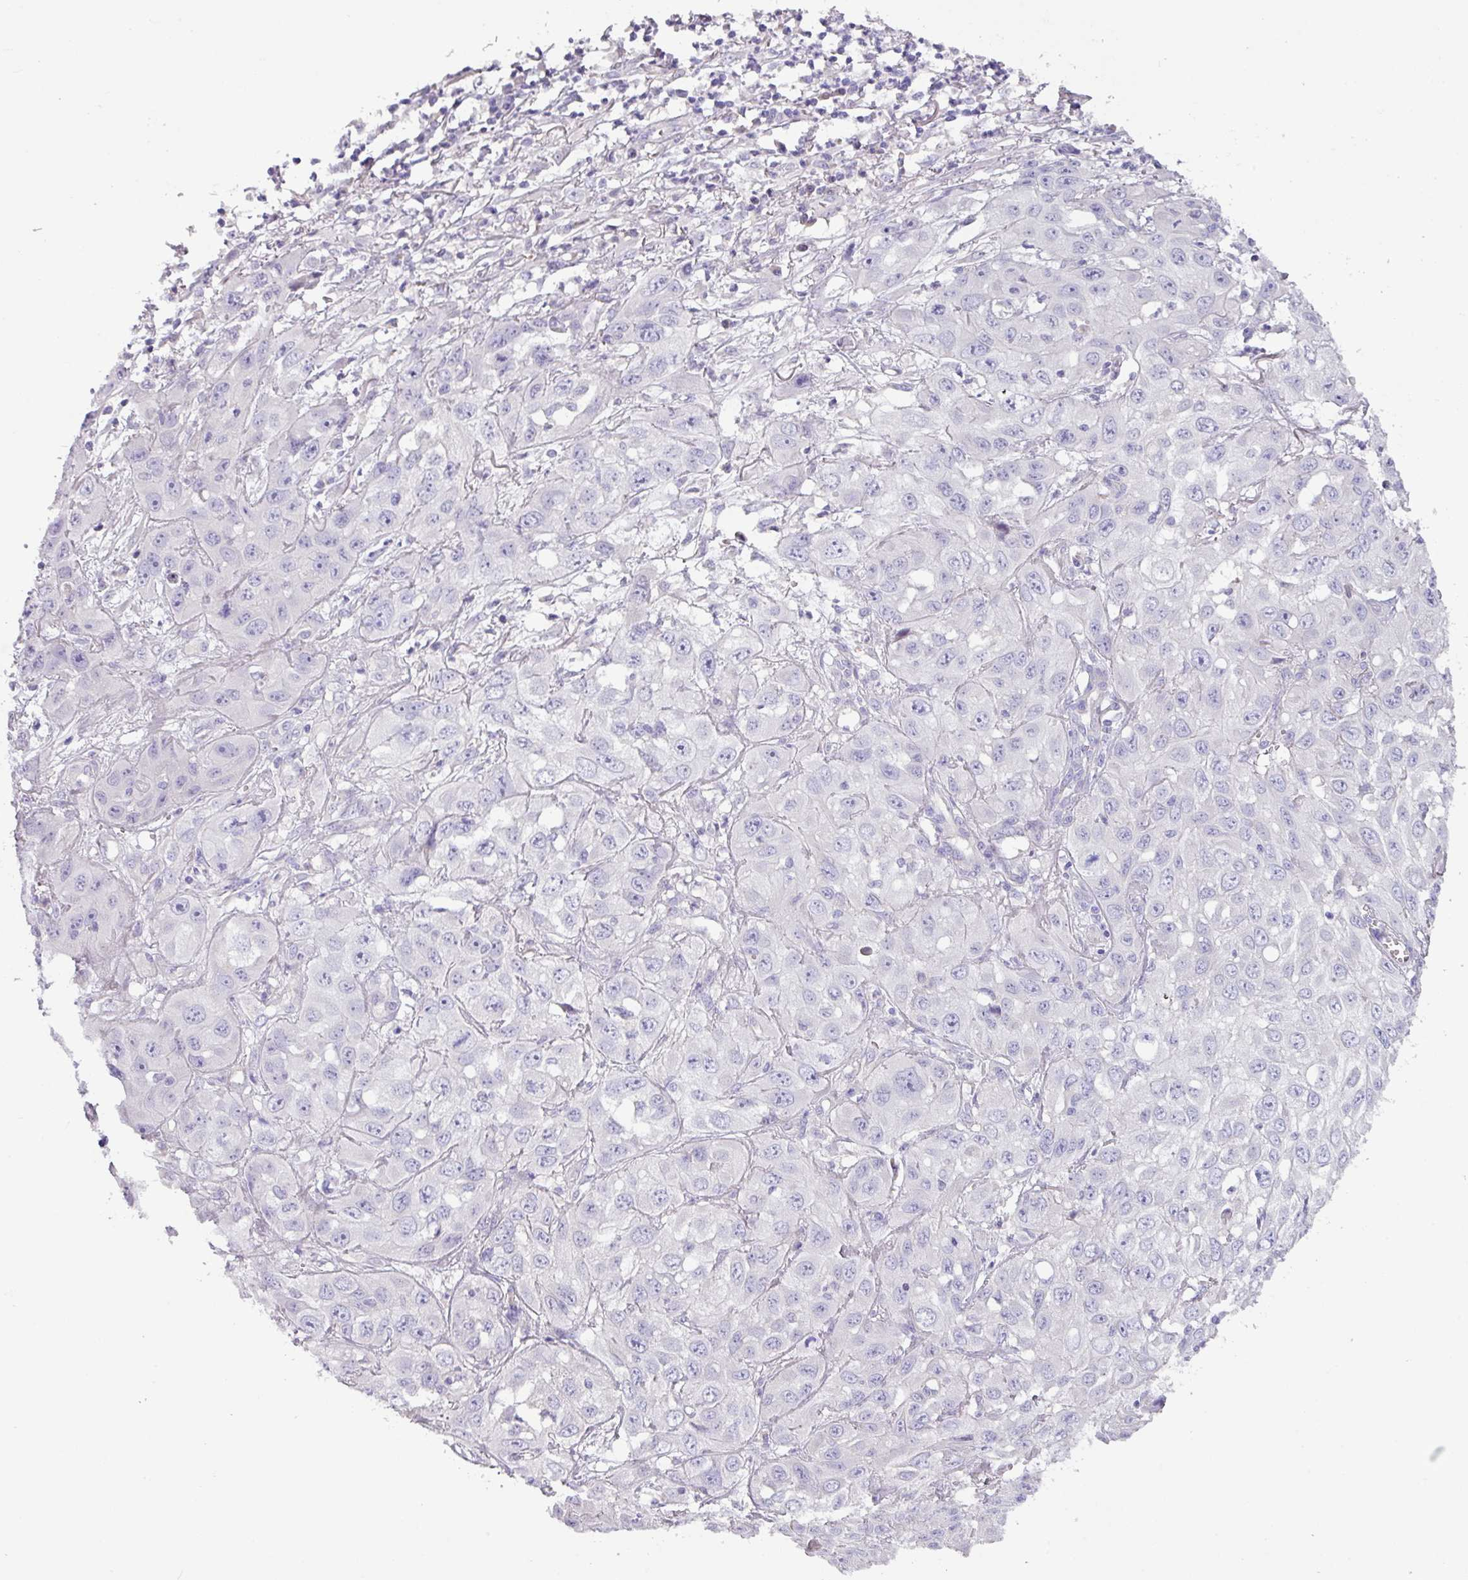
{"staining": {"intensity": "negative", "quantity": "none", "location": "none"}, "tissue": "skin cancer", "cell_type": "Tumor cells", "image_type": "cancer", "snomed": [{"axis": "morphology", "description": "Squamous cell carcinoma, NOS"}, {"axis": "topography", "description": "Skin"}, {"axis": "topography", "description": "Vulva"}], "caption": "Immunohistochemical staining of human squamous cell carcinoma (skin) reveals no significant expression in tumor cells. (DAB (3,3'-diaminobenzidine) immunohistochemistry (IHC) visualized using brightfield microscopy, high magnification).", "gene": "RGS16", "patient": {"sex": "female", "age": 71}}